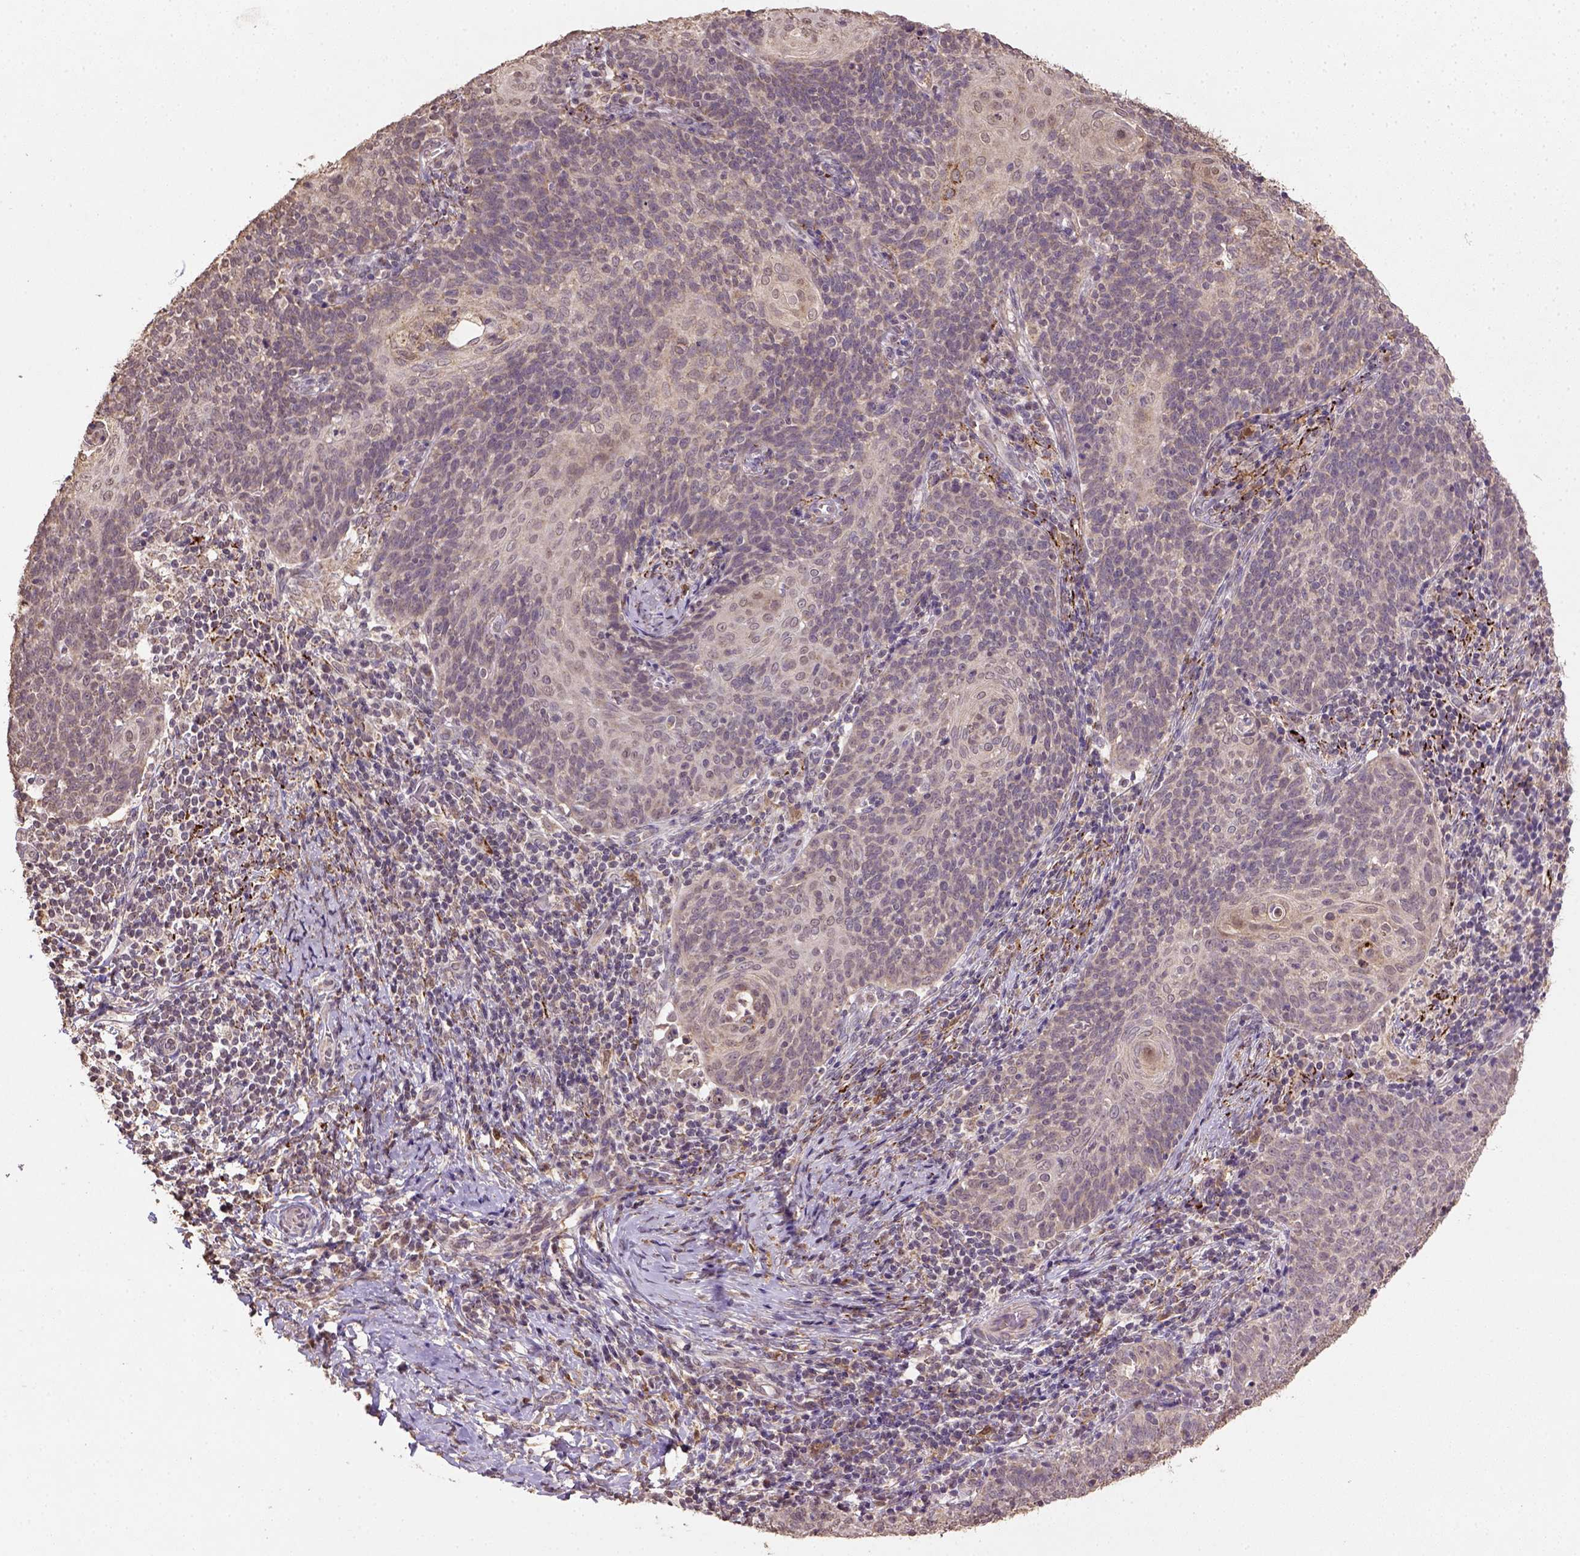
{"staining": {"intensity": "weak", "quantity": "25%-75%", "location": "cytoplasmic/membranous"}, "tissue": "cervical cancer", "cell_type": "Tumor cells", "image_type": "cancer", "snomed": [{"axis": "morphology", "description": "Normal tissue, NOS"}, {"axis": "morphology", "description": "Squamous cell carcinoma, NOS"}, {"axis": "topography", "description": "Cervix"}], "caption": "Immunohistochemistry (IHC) photomicrograph of neoplastic tissue: cervical cancer stained using immunohistochemistry (IHC) reveals low levels of weak protein expression localized specifically in the cytoplasmic/membranous of tumor cells, appearing as a cytoplasmic/membranous brown color.", "gene": "NUDT10", "patient": {"sex": "female", "age": 39}}